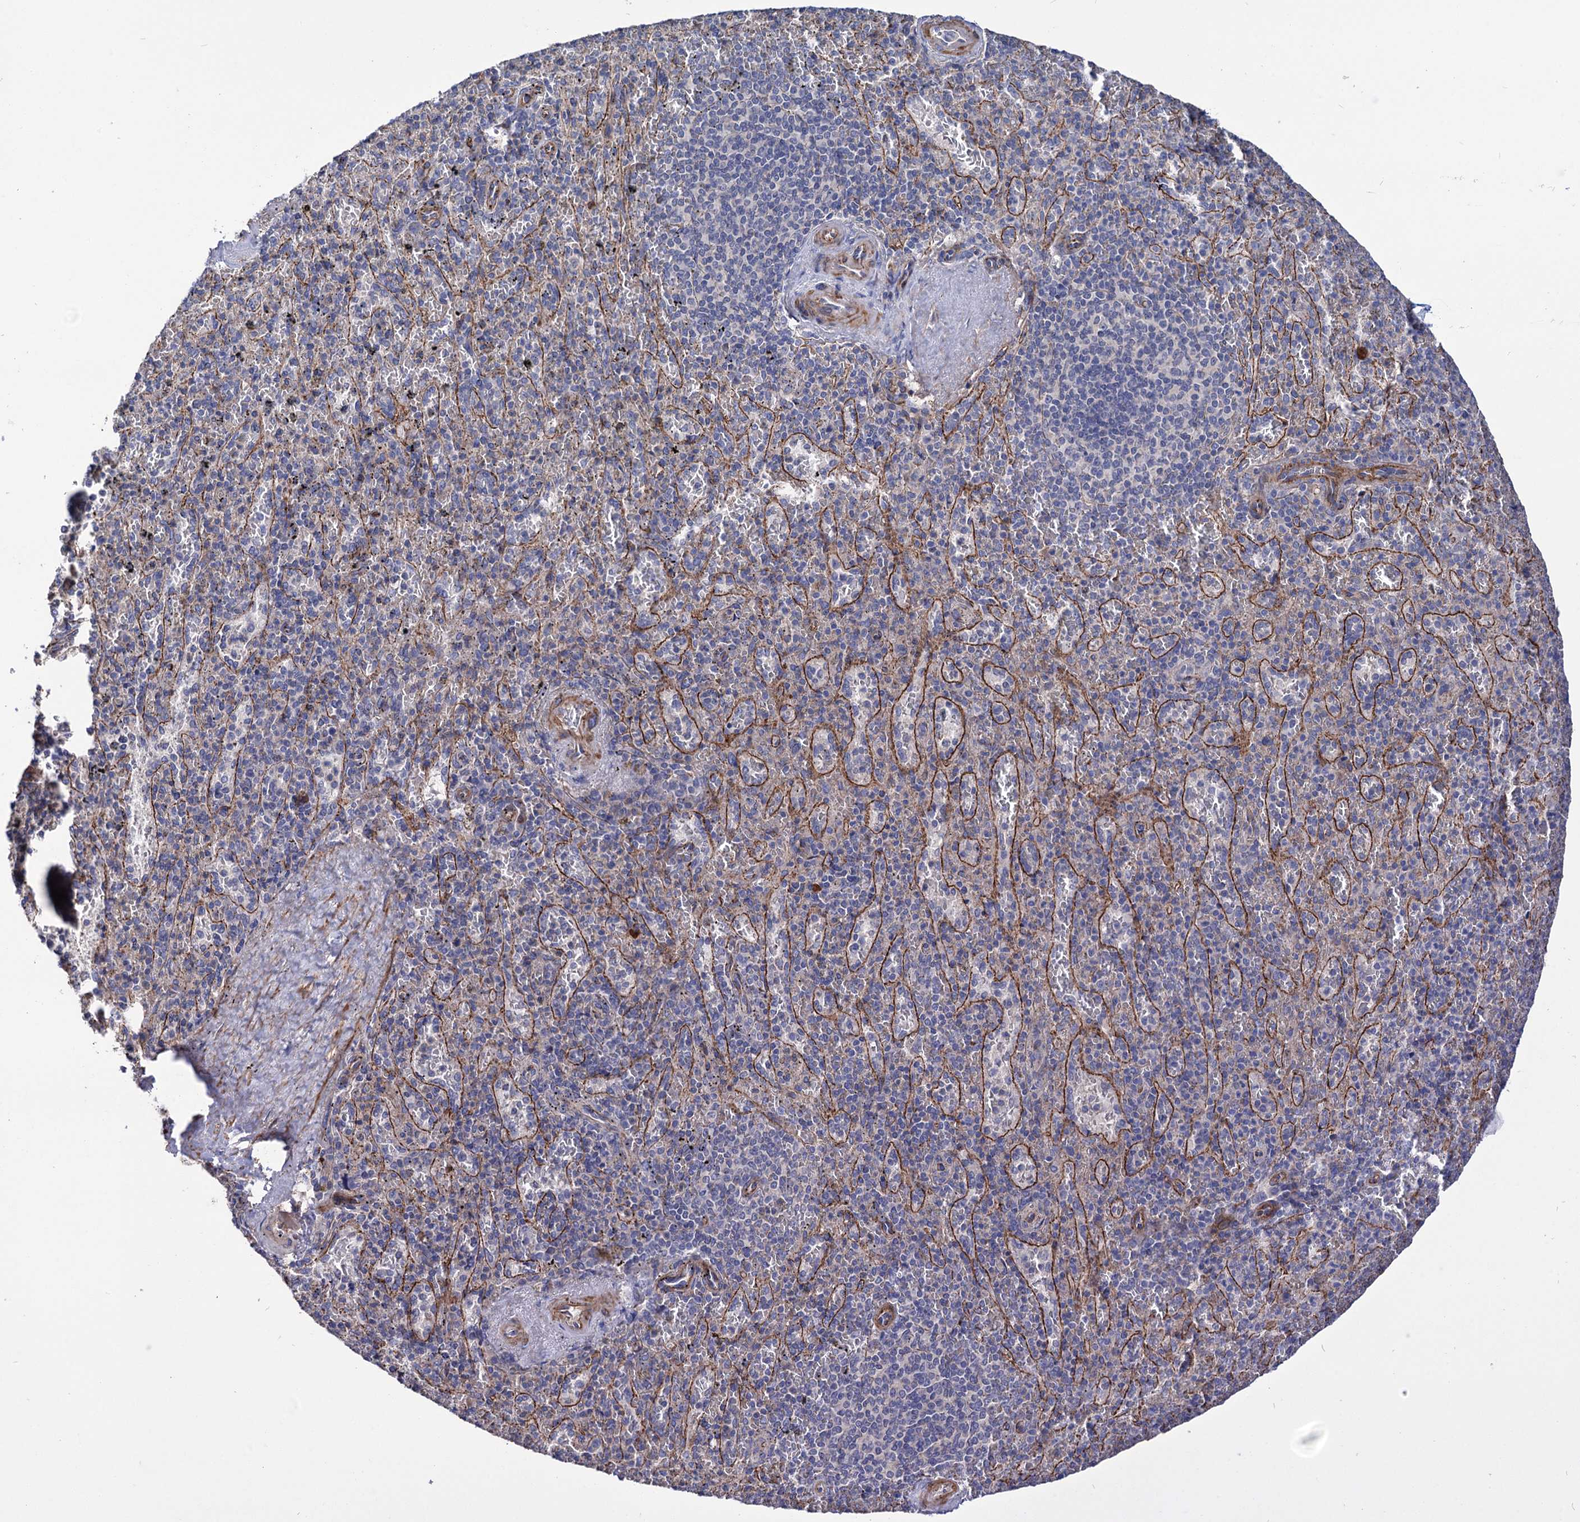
{"staining": {"intensity": "negative", "quantity": "none", "location": "none"}, "tissue": "spleen", "cell_type": "Cells in red pulp", "image_type": "normal", "snomed": [{"axis": "morphology", "description": "Normal tissue, NOS"}, {"axis": "topography", "description": "Spleen"}], "caption": "This is an IHC image of normal human spleen. There is no staining in cells in red pulp.", "gene": "NUDCD2", "patient": {"sex": "male", "age": 82}}